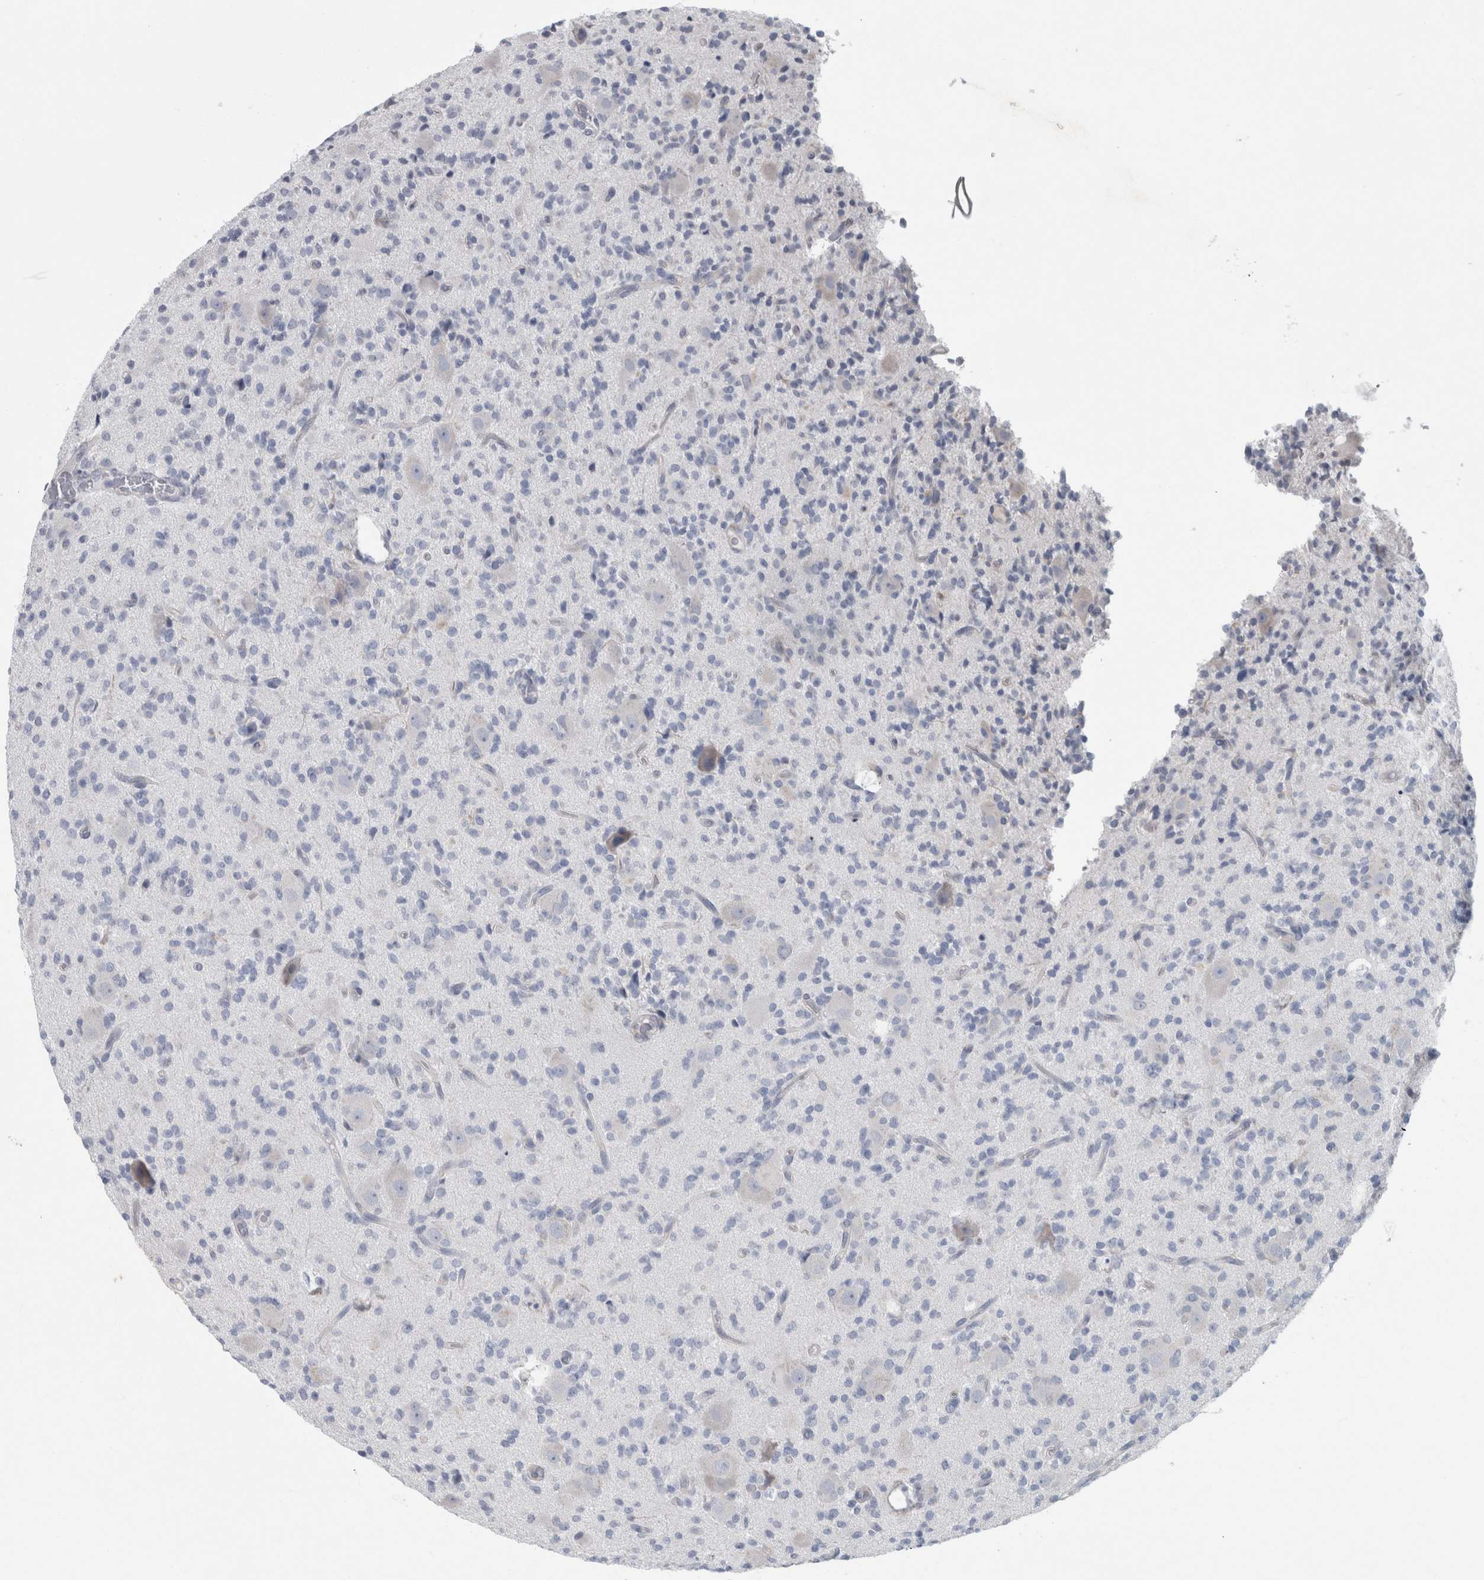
{"staining": {"intensity": "negative", "quantity": "none", "location": "none"}, "tissue": "glioma", "cell_type": "Tumor cells", "image_type": "cancer", "snomed": [{"axis": "morphology", "description": "Glioma, malignant, High grade"}, {"axis": "topography", "description": "Brain"}], "caption": "DAB immunohistochemical staining of human malignant high-grade glioma demonstrates no significant positivity in tumor cells. Nuclei are stained in blue.", "gene": "FAM83H", "patient": {"sex": "male", "age": 34}}